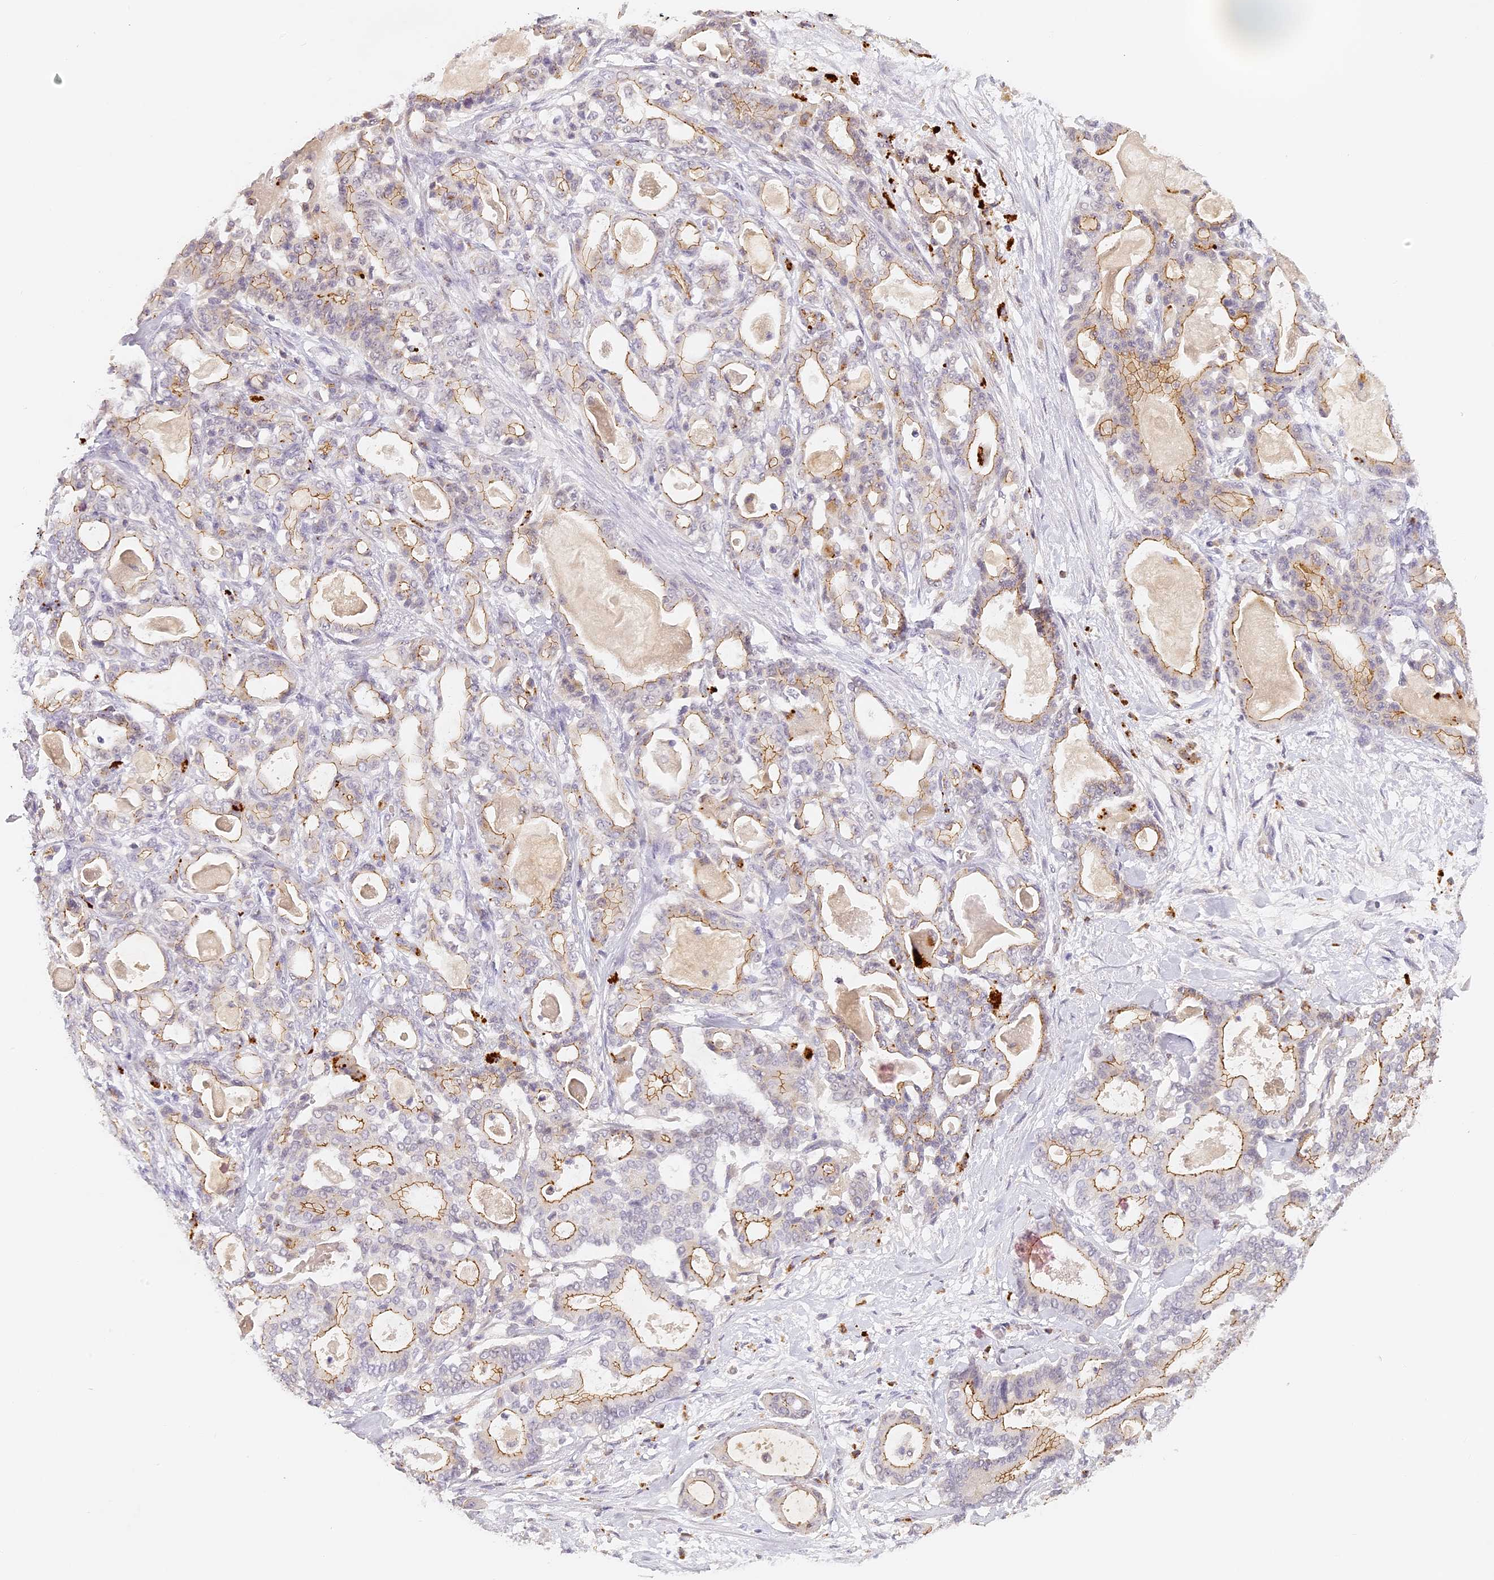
{"staining": {"intensity": "moderate", "quantity": "25%-75%", "location": "cytoplasmic/membranous"}, "tissue": "pancreatic cancer", "cell_type": "Tumor cells", "image_type": "cancer", "snomed": [{"axis": "morphology", "description": "Adenocarcinoma, NOS"}, {"axis": "topography", "description": "Pancreas"}], "caption": "An image of human pancreatic cancer stained for a protein exhibits moderate cytoplasmic/membranous brown staining in tumor cells.", "gene": "ELL3", "patient": {"sex": "male", "age": 63}}